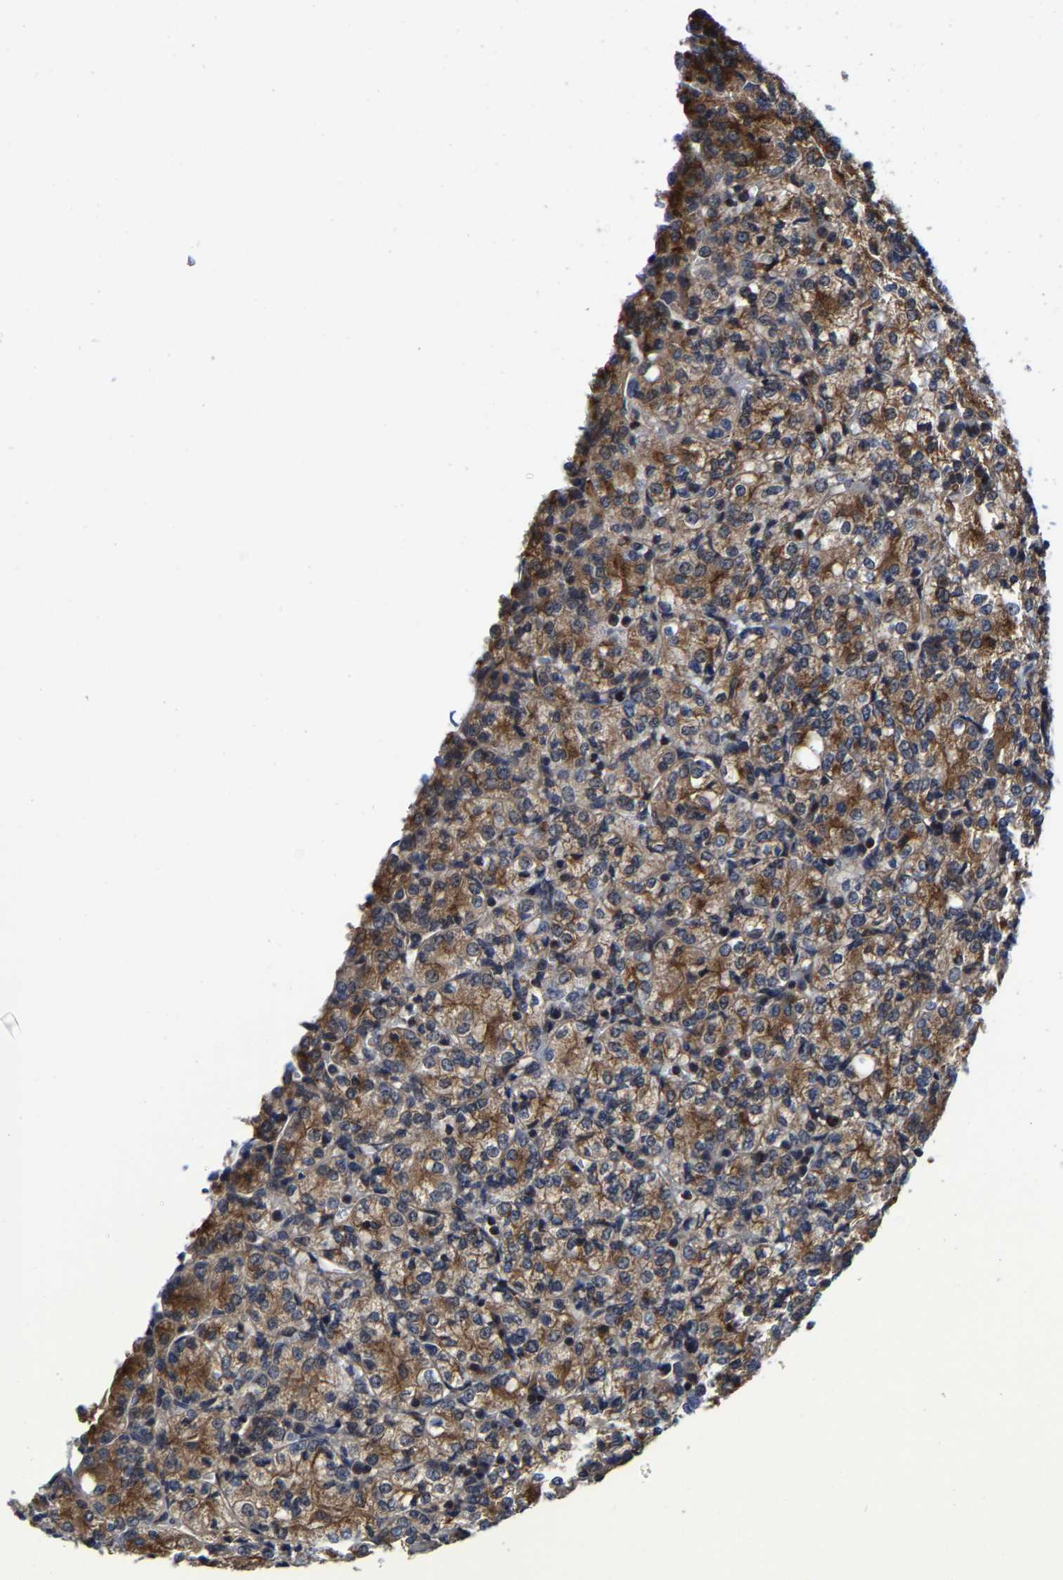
{"staining": {"intensity": "moderate", "quantity": ">75%", "location": "cytoplasmic/membranous"}, "tissue": "renal cancer", "cell_type": "Tumor cells", "image_type": "cancer", "snomed": [{"axis": "morphology", "description": "Adenocarcinoma, NOS"}, {"axis": "topography", "description": "Kidney"}], "caption": "Renal adenocarcinoma was stained to show a protein in brown. There is medium levels of moderate cytoplasmic/membranous positivity in about >75% of tumor cells.", "gene": "PFKFB3", "patient": {"sex": "male", "age": 77}}